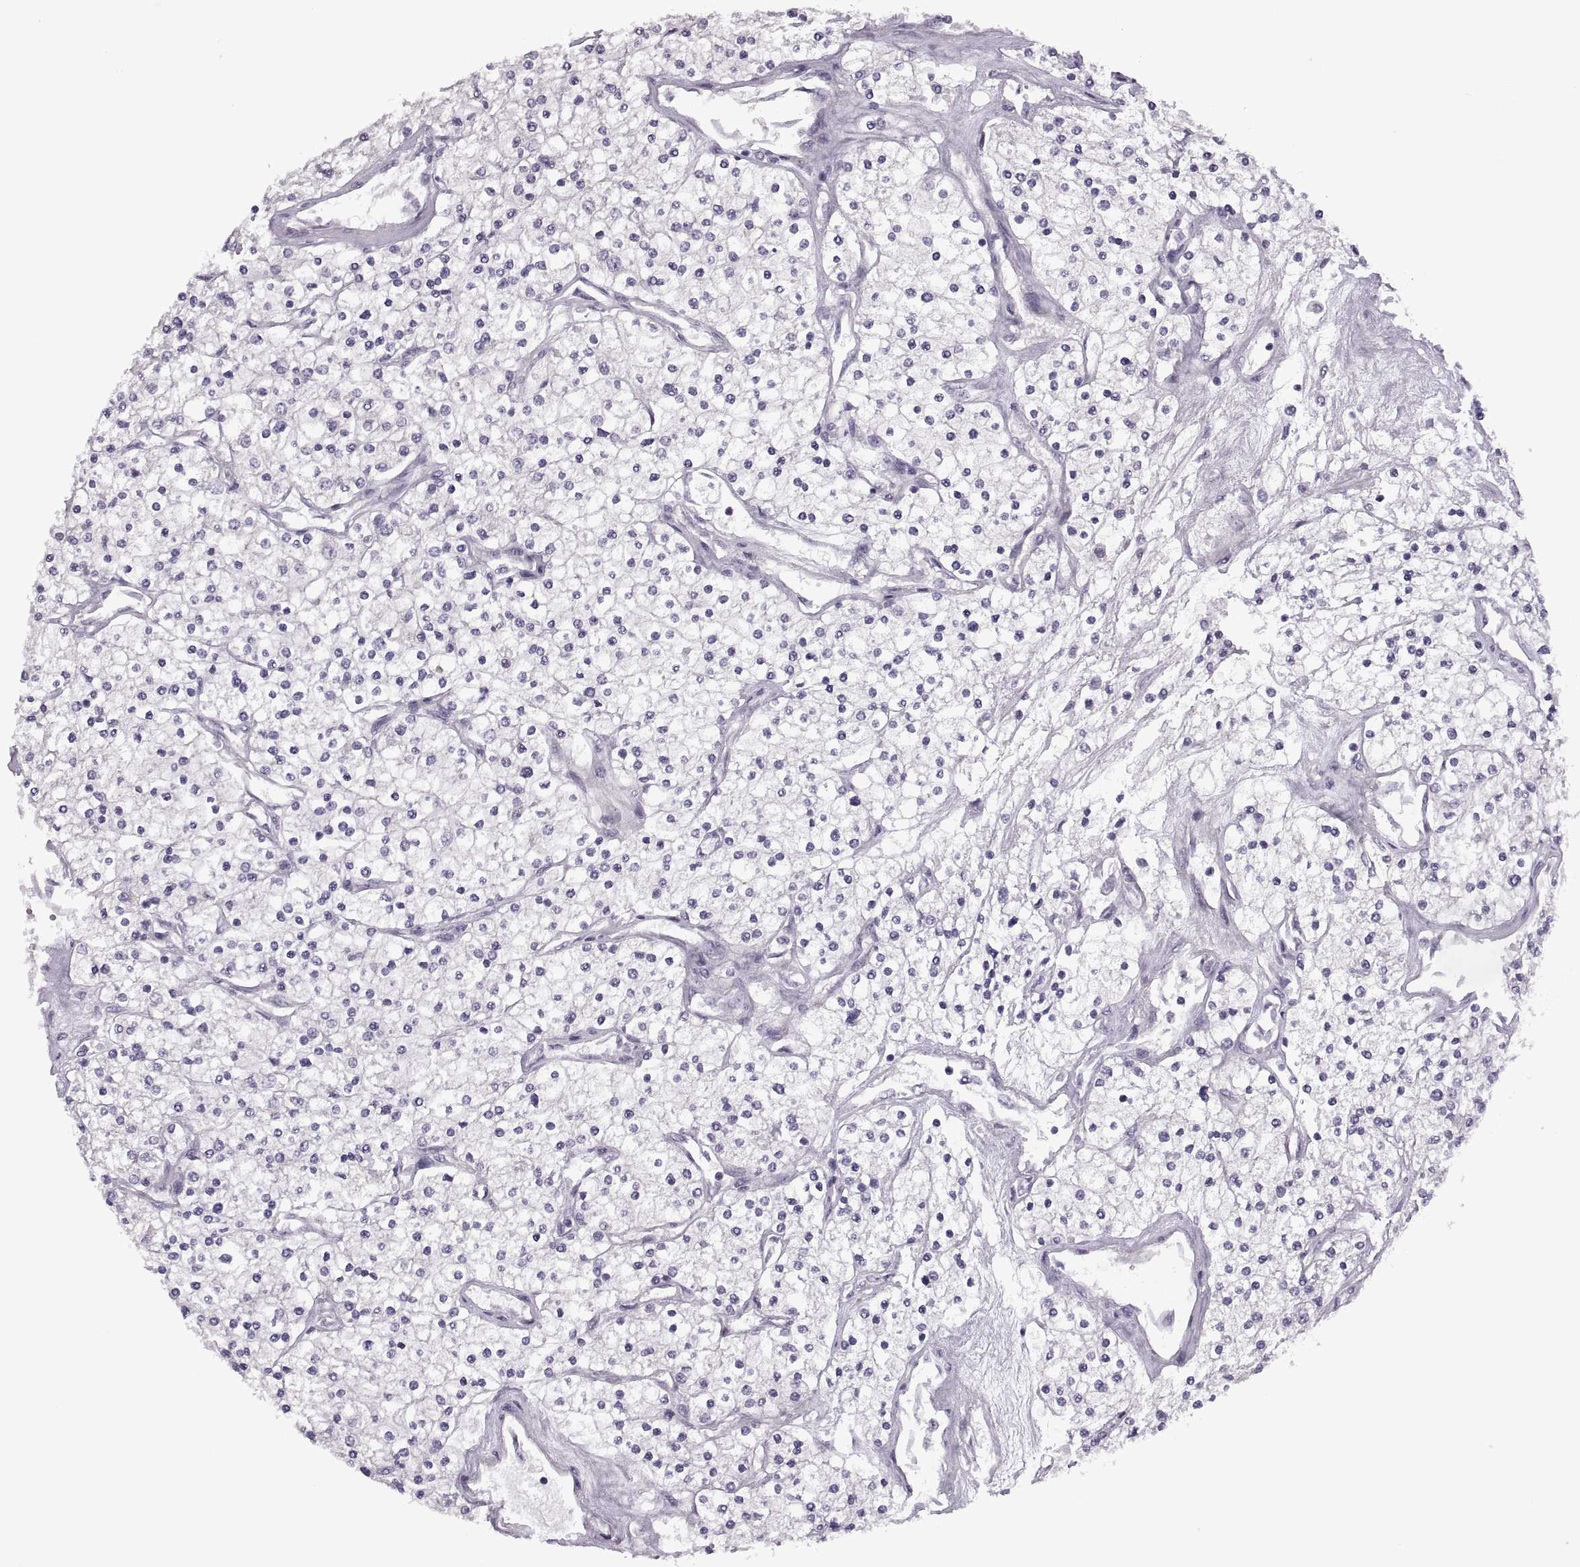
{"staining": {"intensity": "negative", "quantity": "none", "location": "none"}, "tissue": "renal cancer", "cell_type": "Tumor cells", "image_type": "cancer", "snomed": [{"axis": "morphology", "description": "Adenocarcinoma, NOS"}, {"axis": "topography", "description": "Kidney"}], "caption": "Human renal cancer (adenocarcinoma) stained for a protein using immunohistochemistry displays no expression in tumor cells.", "gene": "RIPK4", "patient": {"sex": "male", "age": 80}}